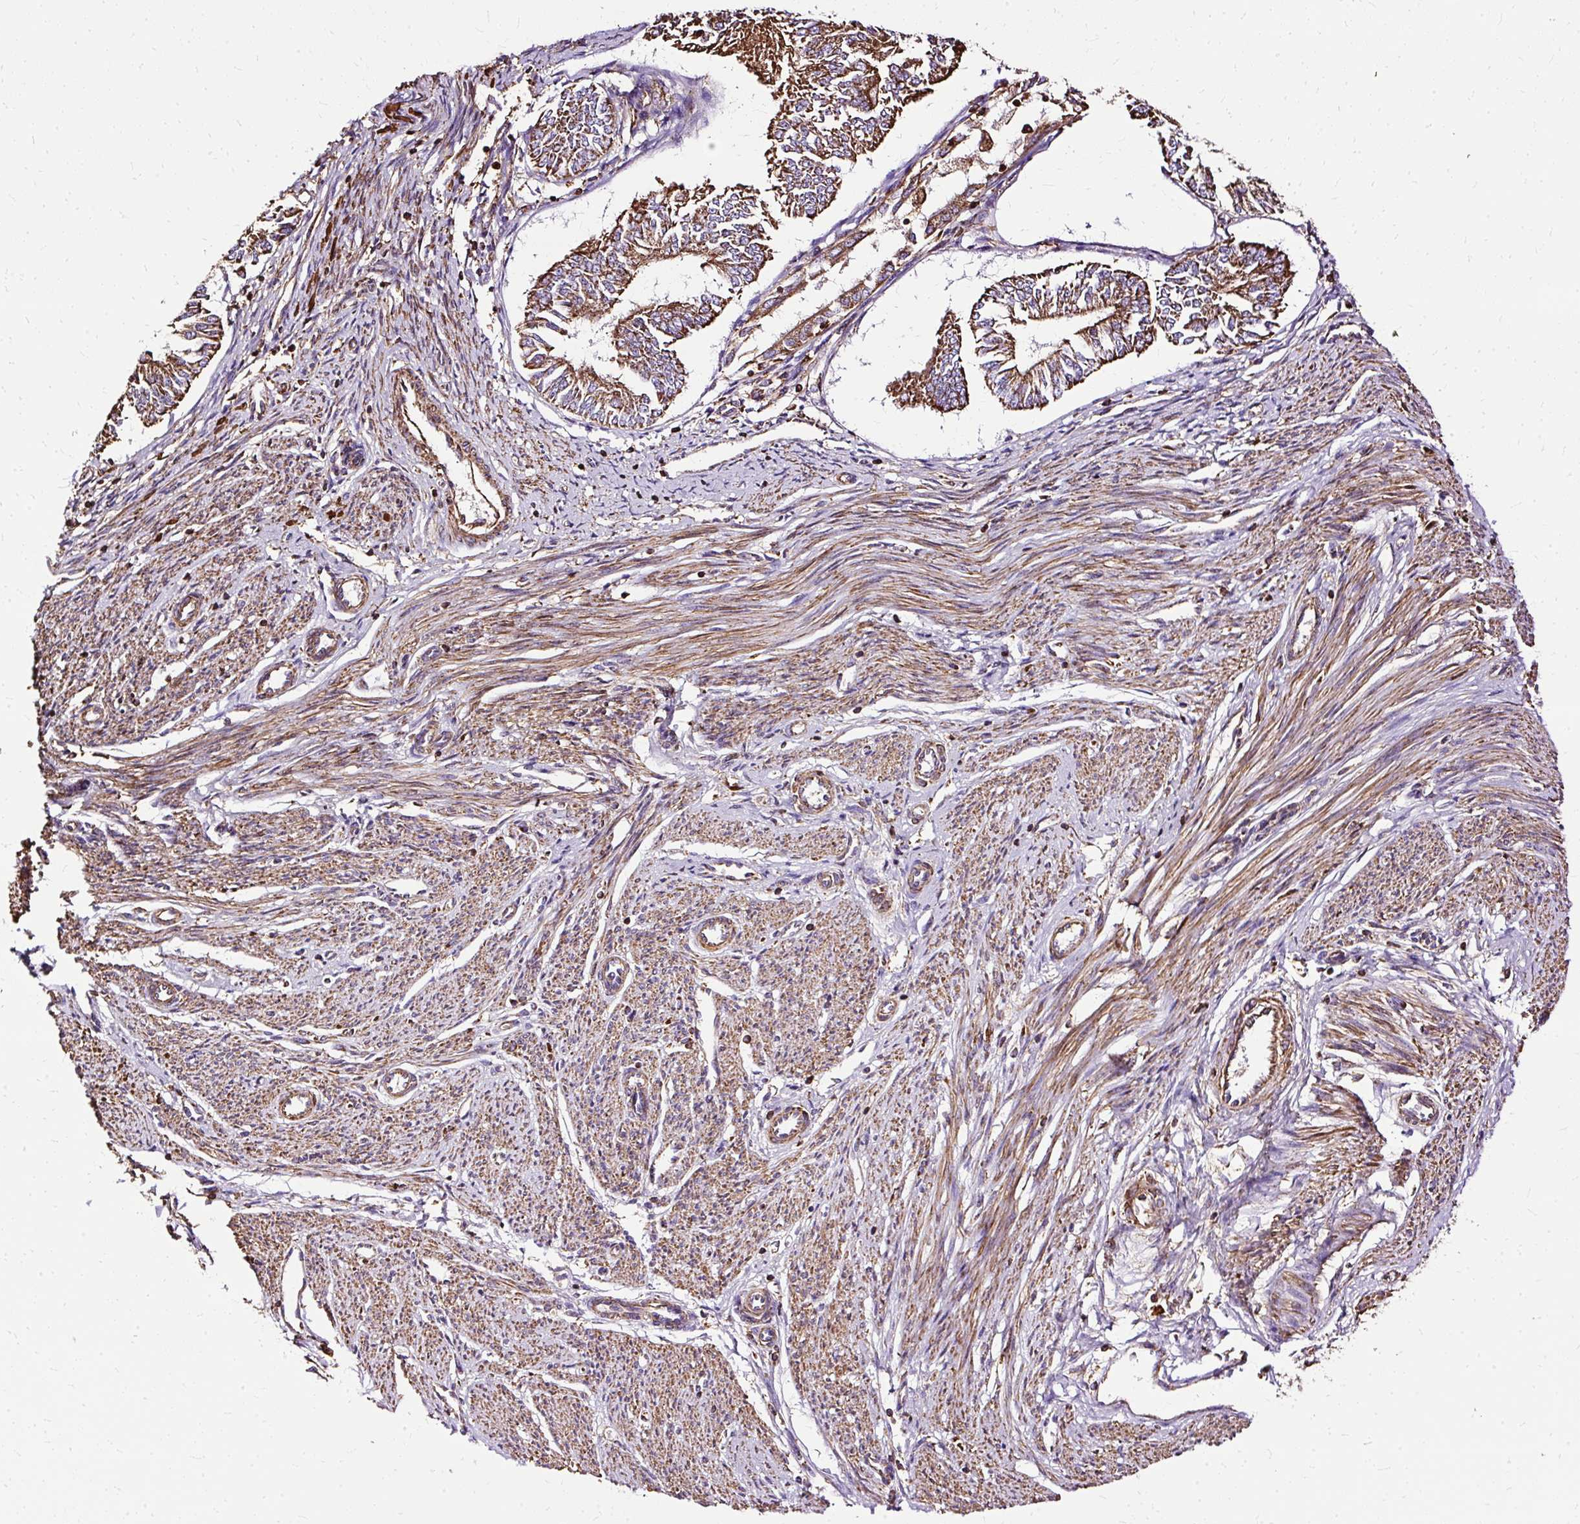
{"staining": {"intensity": "strong", "quantity": ">75%", "location": "cytoplasmic/membranous"}, "tissue": "endometrial cancer", "cell_type": "Tumor cells", "image_type": "cancer", "snomed": [{"axis": "morphology", "description": "Adenocarcinoma, NOS"}, {"axis": "topography", "description": "Endometrium"}], "caption": "Adenocarcinoma (endometrial) tissue displays strong cytoplasmic/membranous positivity in about >75% of tumor cells, visualized by immunohistochemistry. The protein of interest is stained brown, and the nuclei are stained in blue (DAB IHC with brightfield microscopy, high magnification).", "gene": "KLHL11", "patient": {"sex": "female", "age": 58}}